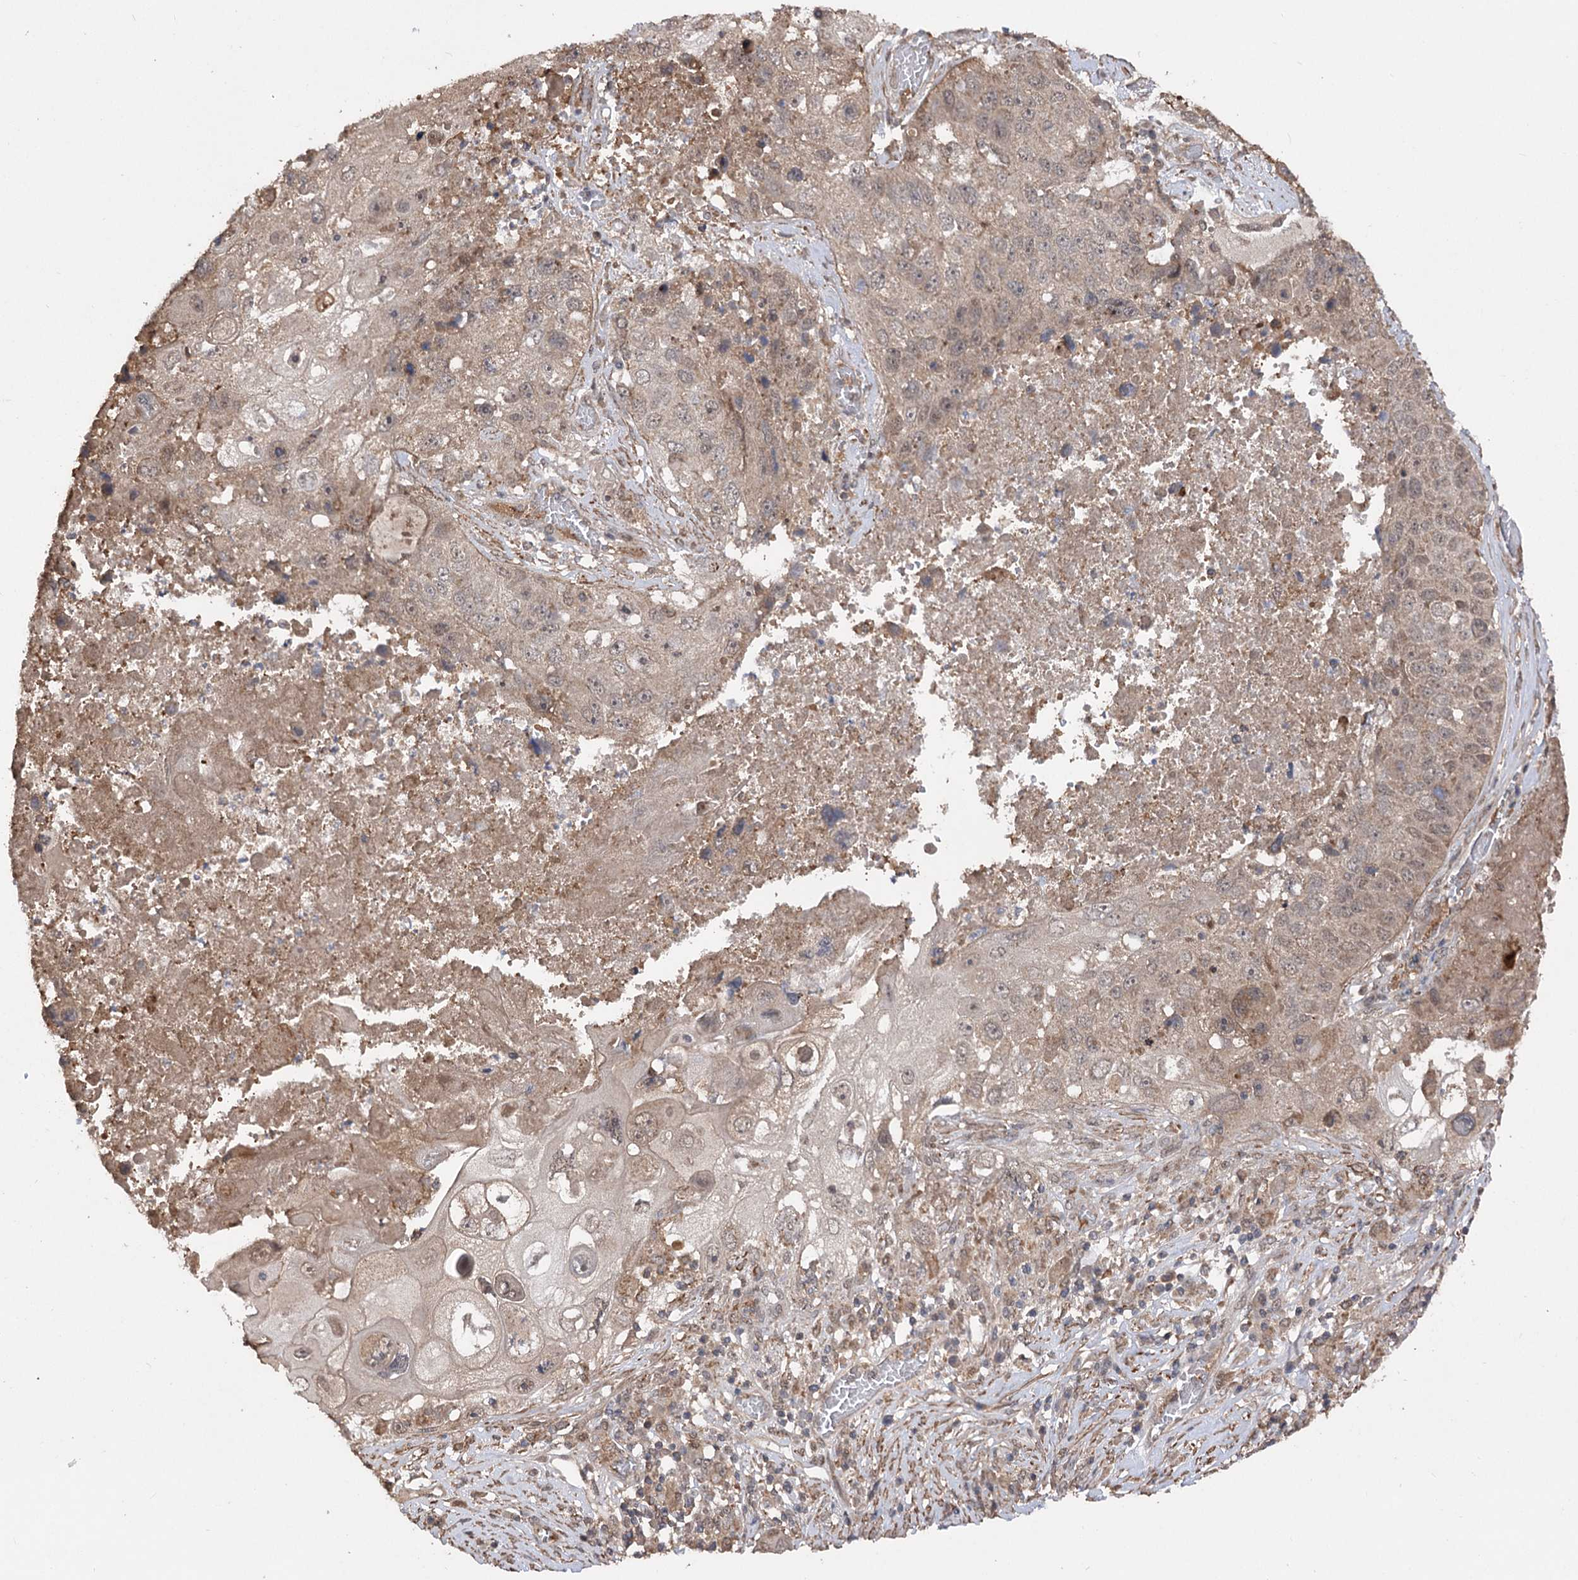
{"staining": {"intensity": "weak", "quantity": ">75%", "location": "cytoplasmic/membranous,nuclear"}, "tissue": "lung cancer", "cell_type": "Tumor cells", "image_type": "cancer", "snomed": [{"axis": "morphology", "description": "Squamous cell carcinoma, NOS"}, {"axis": "topography", "description": "Lung"}], "caption": "High-magnification brightfield microscopy of squamous cell carcinoma (lung) stained with DAB (brown) and counterstained with hematoxylin (blue). tumor cells exhibit weak cytoplasmic/membranous and nuclear staining is seen in about>75% of cells. (DAB (3,3'-diaminobenzidine) IHC, brown staining for protein, blue staining for nuclei).", "gene": "TENM2", "patient": {"sex": "male", "age": 61}}